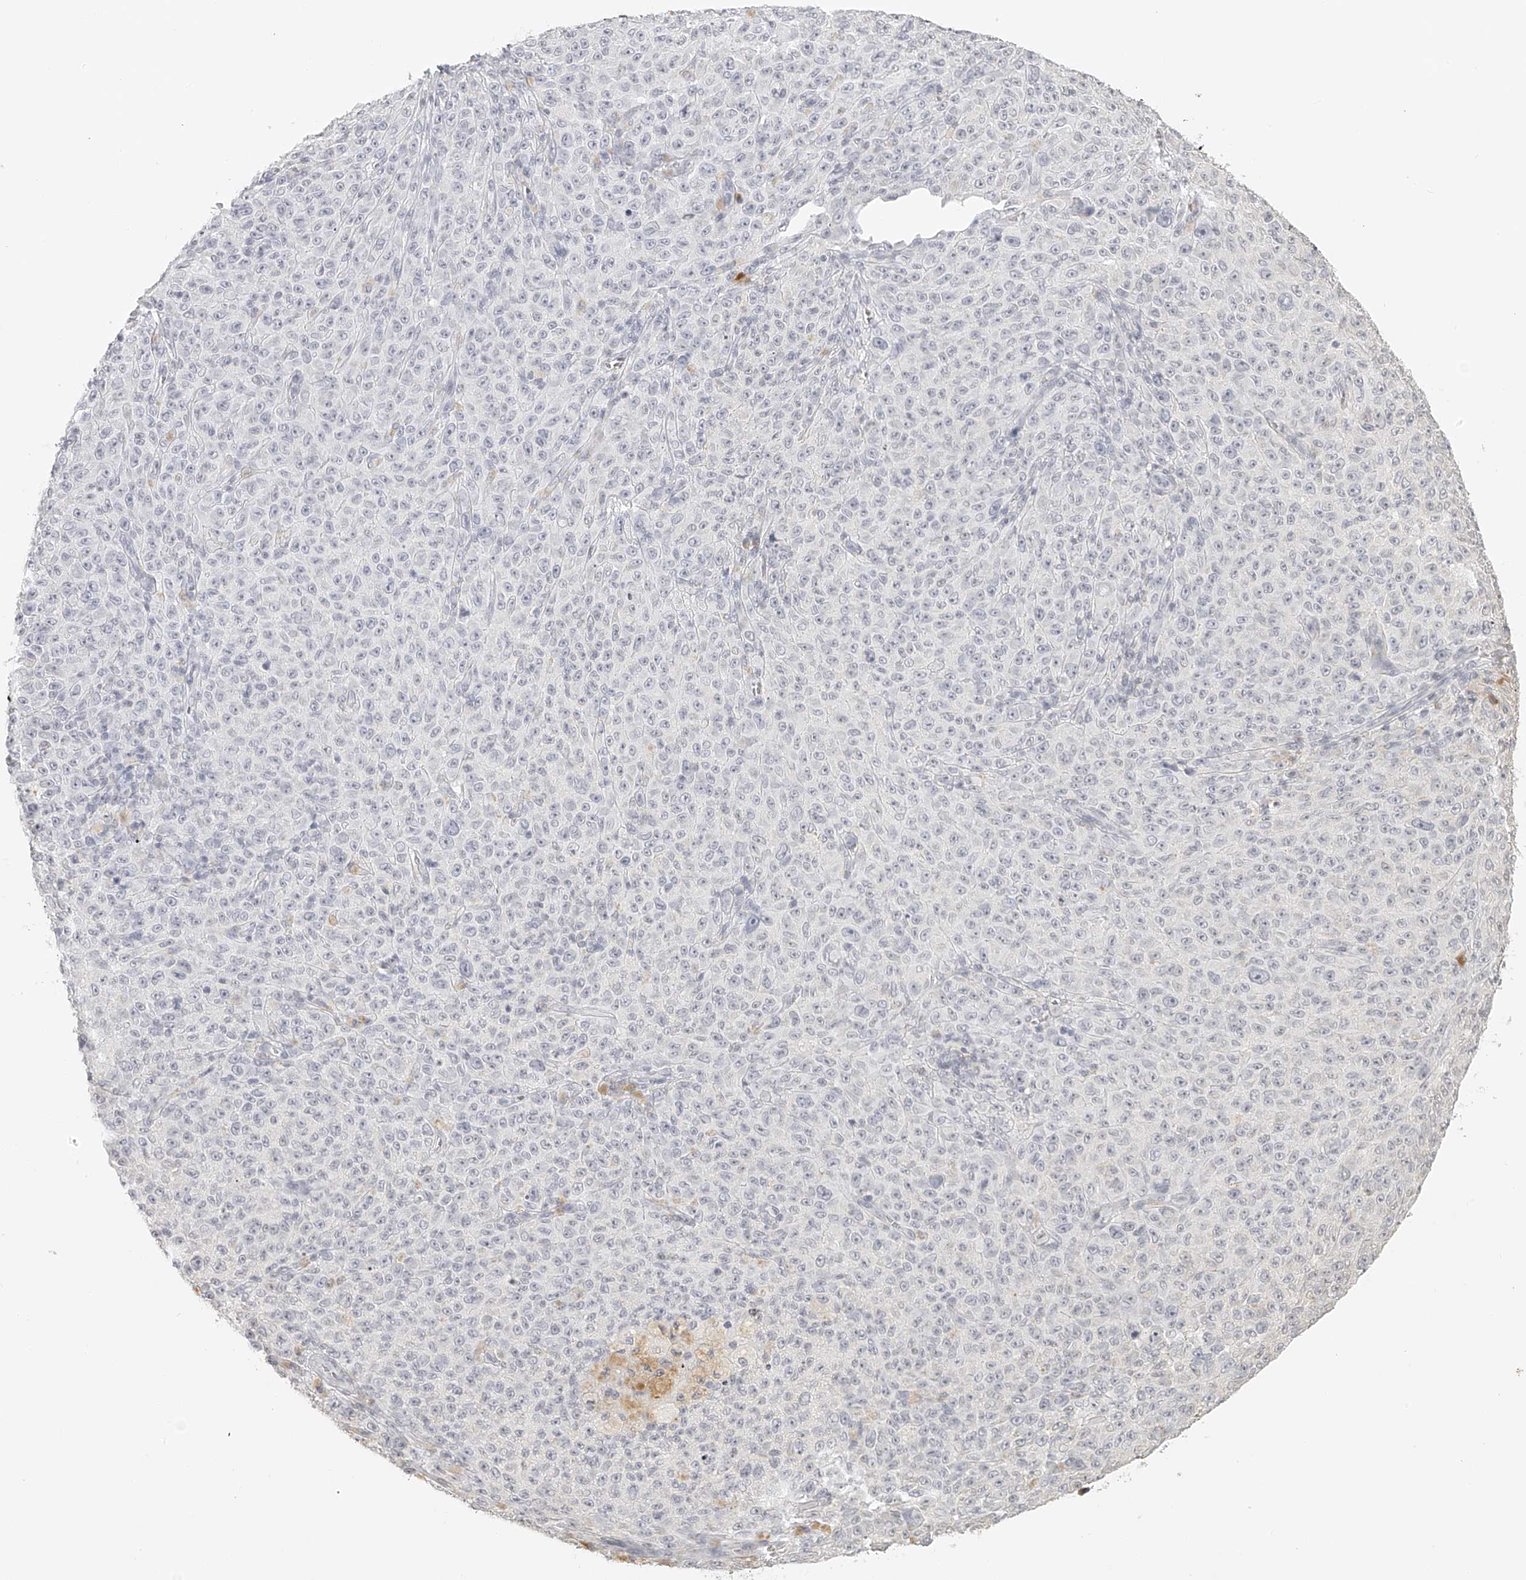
{"staining": {"intensity": "negative", "quantity": "none", "location": "none"}, "tissue": "melanoma", "cell_type": "Tumor cells", "image_type": "cancer", "snomed": [{"axis": "morphology", "description": "Malignant melanoma, NOS"}, {"axis": "topography", "description": "Skin"}], "caption": "Immunohistochemical staining of human malignant melanoma shows no significant staining in tumor cells.", "gene": "BCL2L11", "patient": {"sex": "female", "age": 82}}